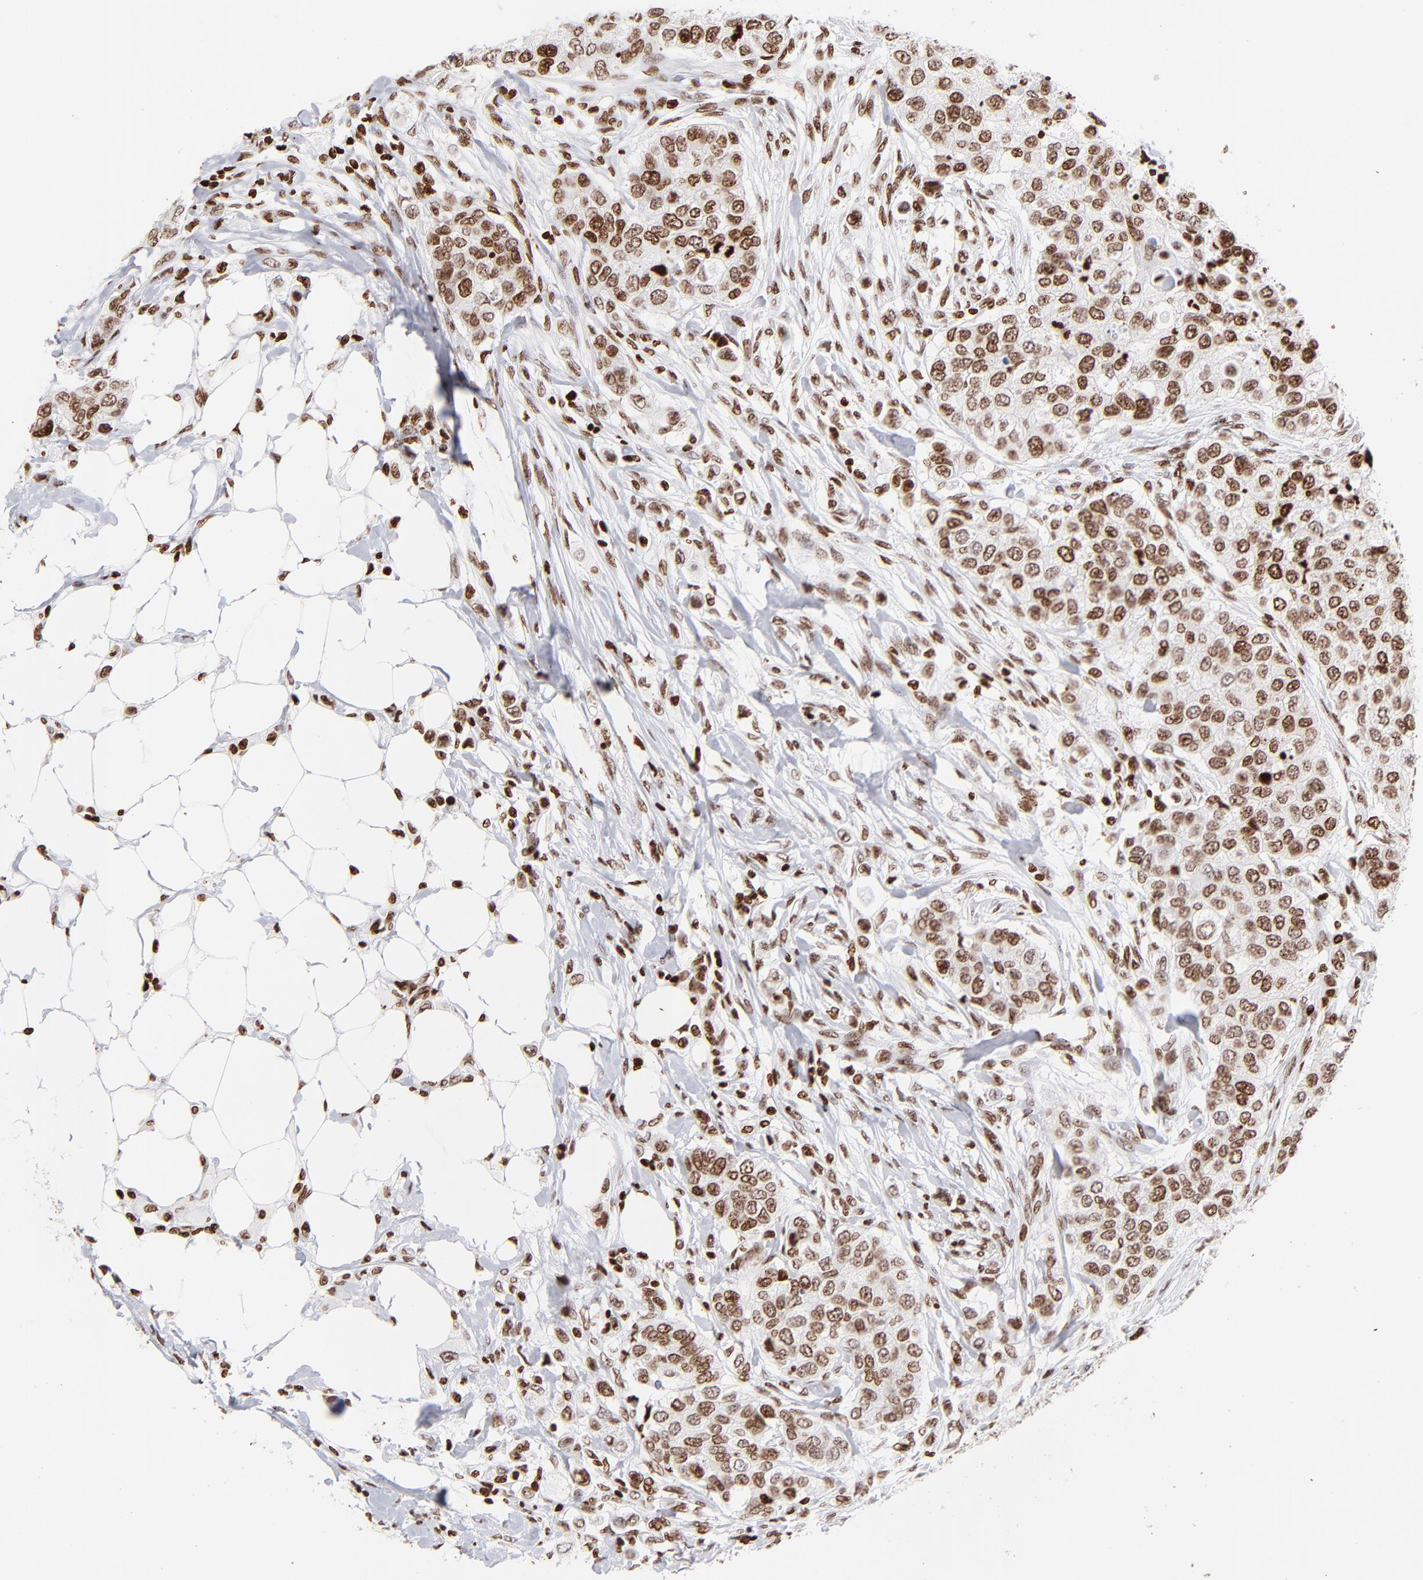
{"staining": {"intensity": "moderate", "quantity": ">75%", "location": "nuclear"}, "tissue": "breast cancer", "cell_type": "Tumor cells", "image_type": "cancer", "snomed": [{"axis": "morphology", "description": "Normal tissue, NOS"}, {"axis": "morphology", "description": "Duct carcinoma"}, {"axis": "topography", "description": "Breast"}], "caption": "A brown stain shows moderate nuclear positivity of a protein in infiltrating ductal carcinoma (breast) tumor cells.", "gene": "RTL4", "patient": {"sex": "female", "age": 49}}